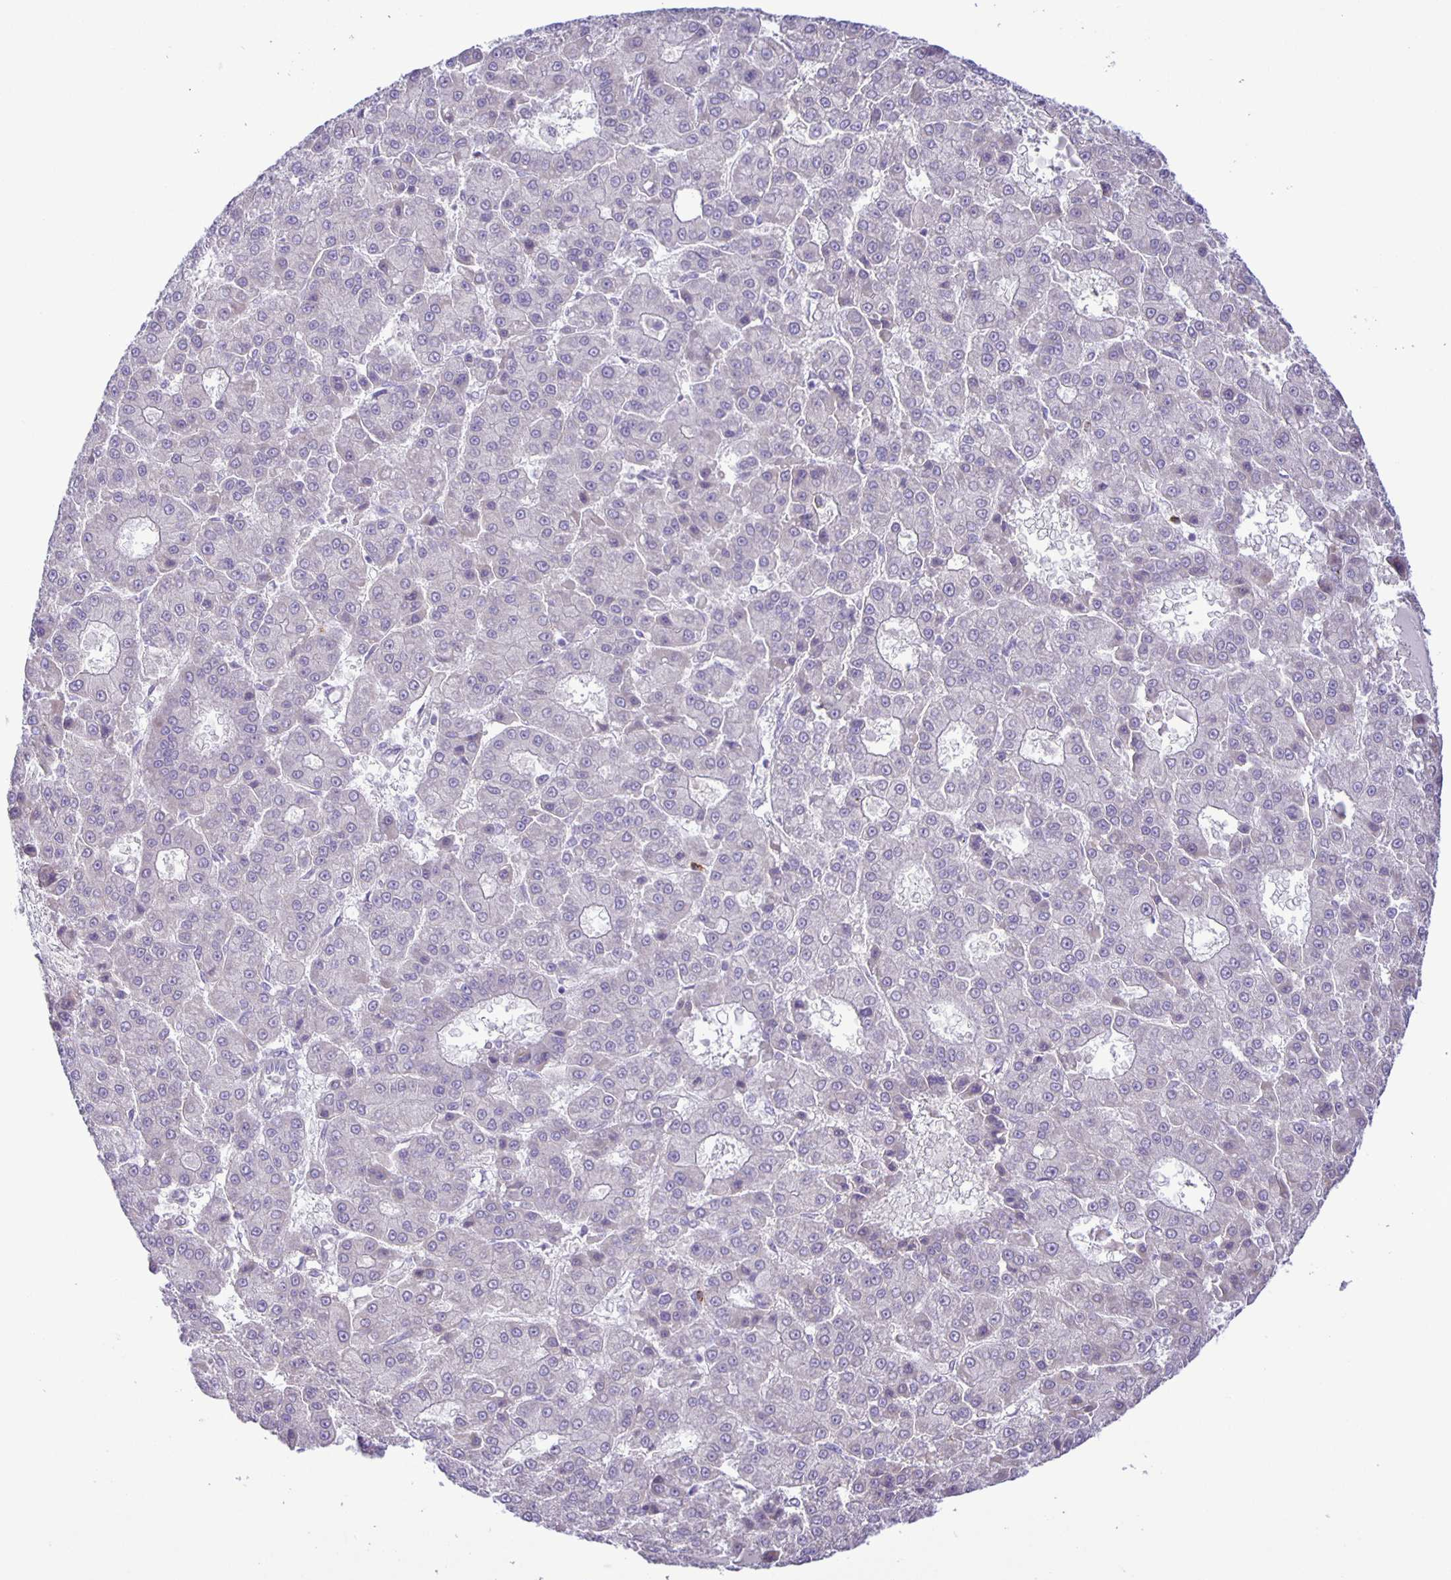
{"staining": {"intensity": "negative", "quantity": "none", "location": "none"}, "tissue": "liver cancer", "cell_type": "Tumor cells", "image_type": "cancer", "snomed": [{"axis": "morphology", "description": "Carcinoma, Hepatocellular, NOS"}, {"axis": "topography", "description": "Liver"}], "caption": "A high-resolution micrograph shows immunohistochemistry staining of liver hepatocellular carcinoma, which exhibits no significant staining in tumor cells.", "gene": "ADCK1", "patient": {"sex": "male", "age": 70}}